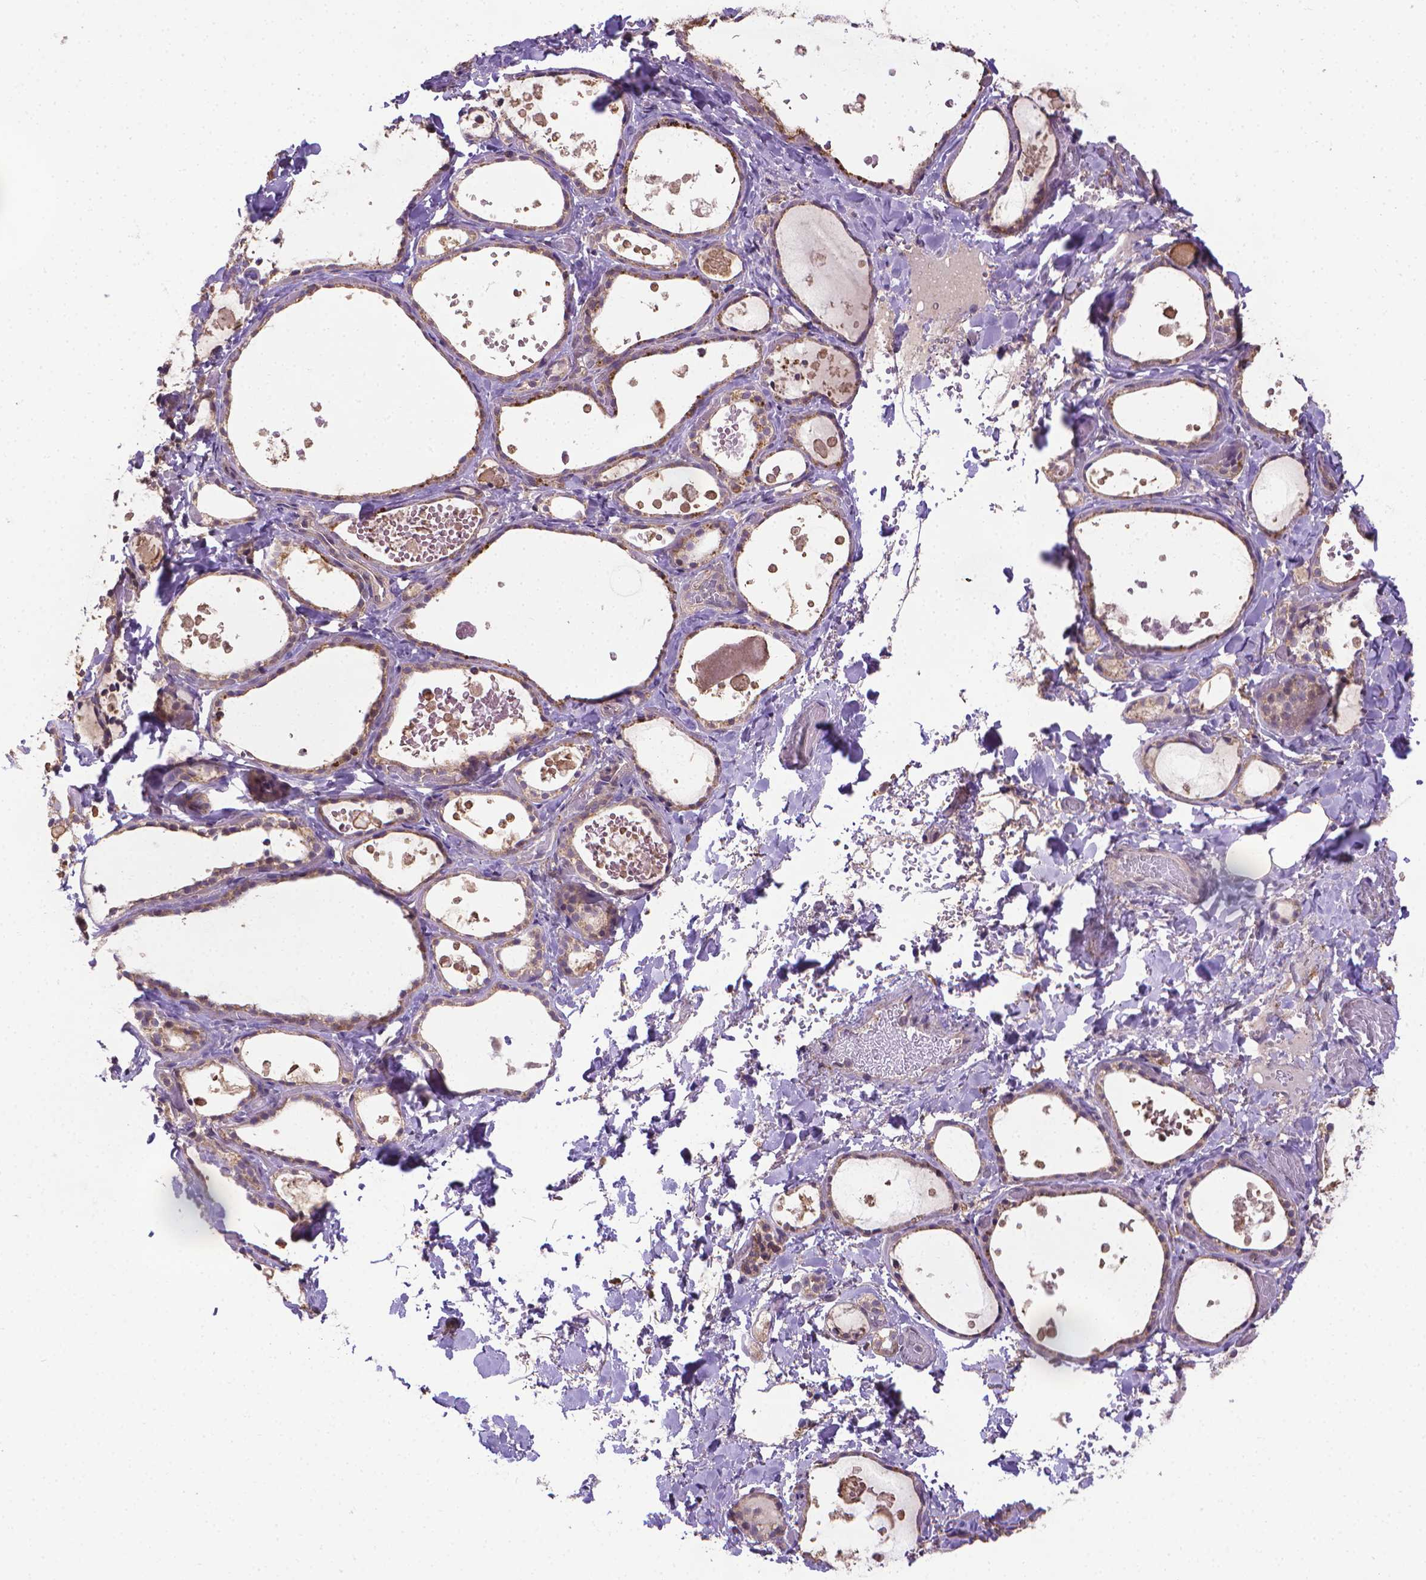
{"staining": {"intensity": "weak", "quantity": "25%-75%", "location": "cytoplasmic/membranous"}, "tissue": "thyroid gland", "cell_type": "Glandular cells", "image_type": "normal", "snomed": [{"axis": "morphology", "description": "Normal tissue, NOS"}, {"axis": "topography", "description": "Thyroid gland"}], "caption": "A photomicrograph of thyroid gland stained for a protein displays weak cytoplasmic/membranous brown staining in glandular cells. (DAB IHC, brown staining for protein, blue staining for nuclei).", "gene": "GPR63", "patient": {"sex": "female", "age": 56}}